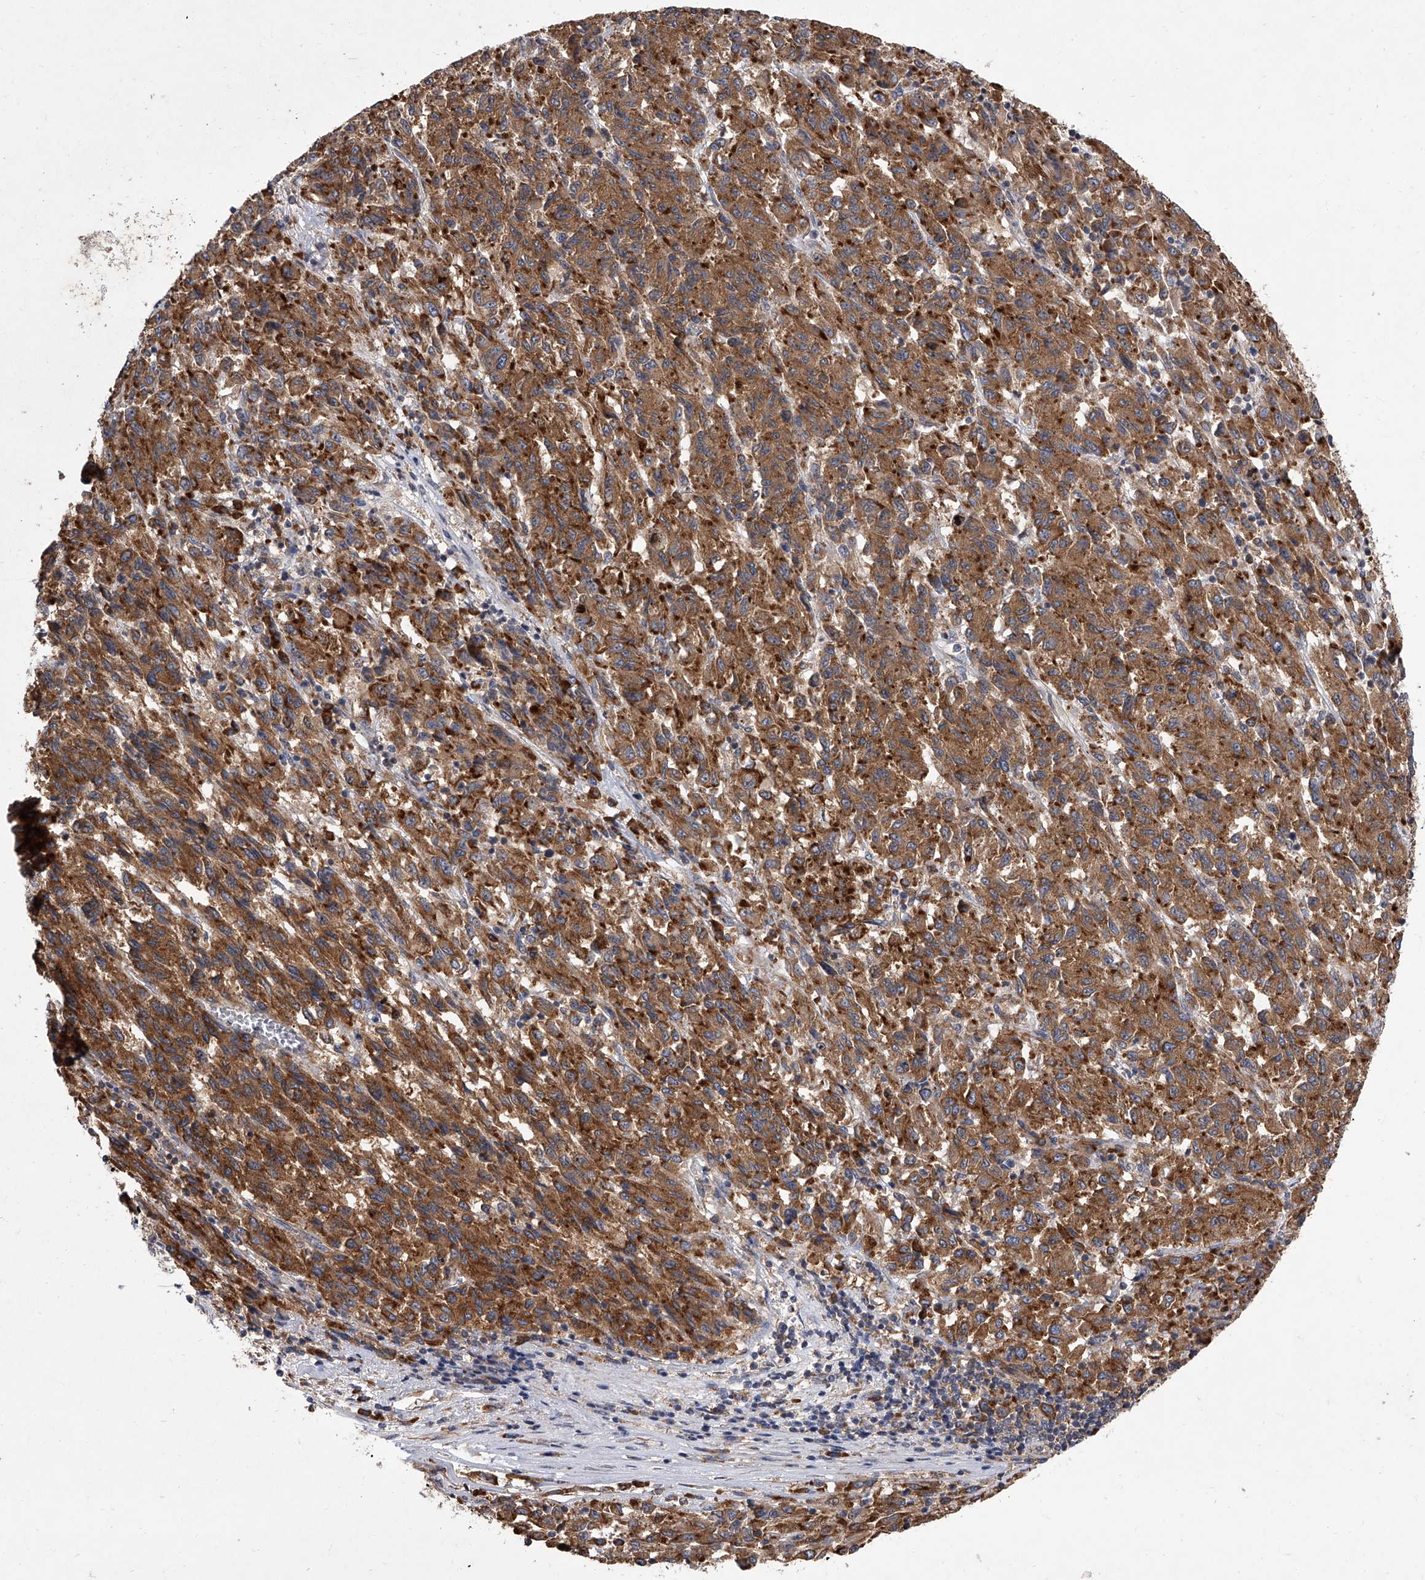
{"staining": {"intensity": "moderate", "quantity": ">75%", "location": "cytoplasmic/membranous"}, "tissue": "melanoma", "cell_type": "Tumor cells", "image_type": "cancer", "snomed": [{"axis": "morphology", "description": "Malignant melanoma, Metastatic site"}, {"axis": "topography", "description": "Lung"}], "caption": "Approximately >75% of tumor cells in malignant melanoma (metastatic site) show moderate cytoplasmic/membranous protein expression as visualized by brown immunohistochemical staining.", "gene": "EIF2S2", "patient": {"sex": "male", "age": 64}}